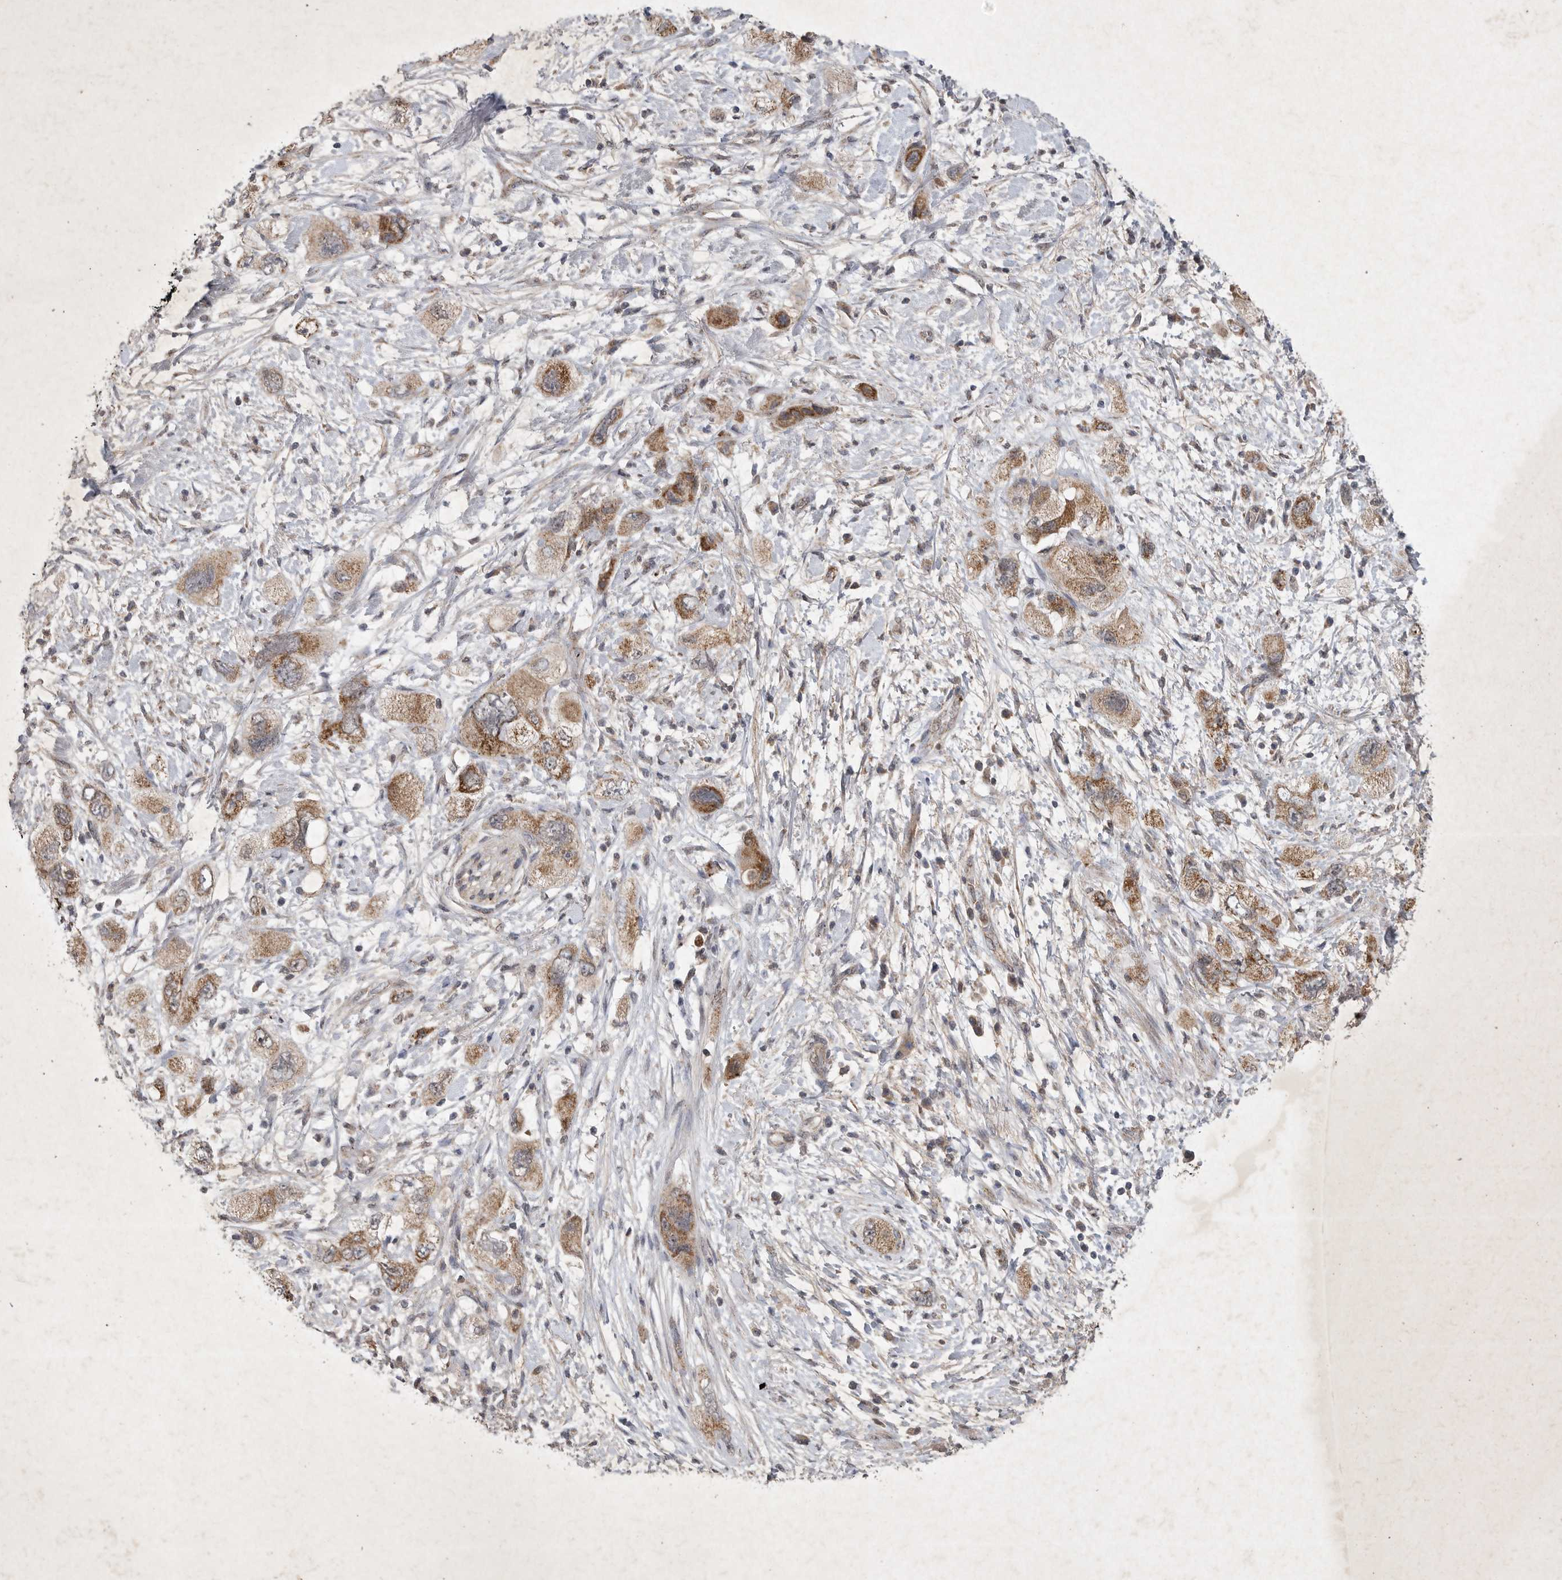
{"staining": {"intensity": "moderate", "quantity": ">75%", "location": "cytoplasmic/membranous"}, "tissue": "pancreatic cancer", "cell_type": "Tumor cells", "image_type": "cancer", "snomed": [{"axis": "morphology", "description": "Adenocarcinoma, NOS"}, {"axis": "topography", "description": "Pancreas"}], "caption": "Moderate cytoplasmic/membranous staining for a protein is appreciated in about >75% of tumor cells of adenocarcinoma (pancreatic) using immunohistochemistry.", "gene": "DDR1", "patient": {"sex": "female", "age": 73}}